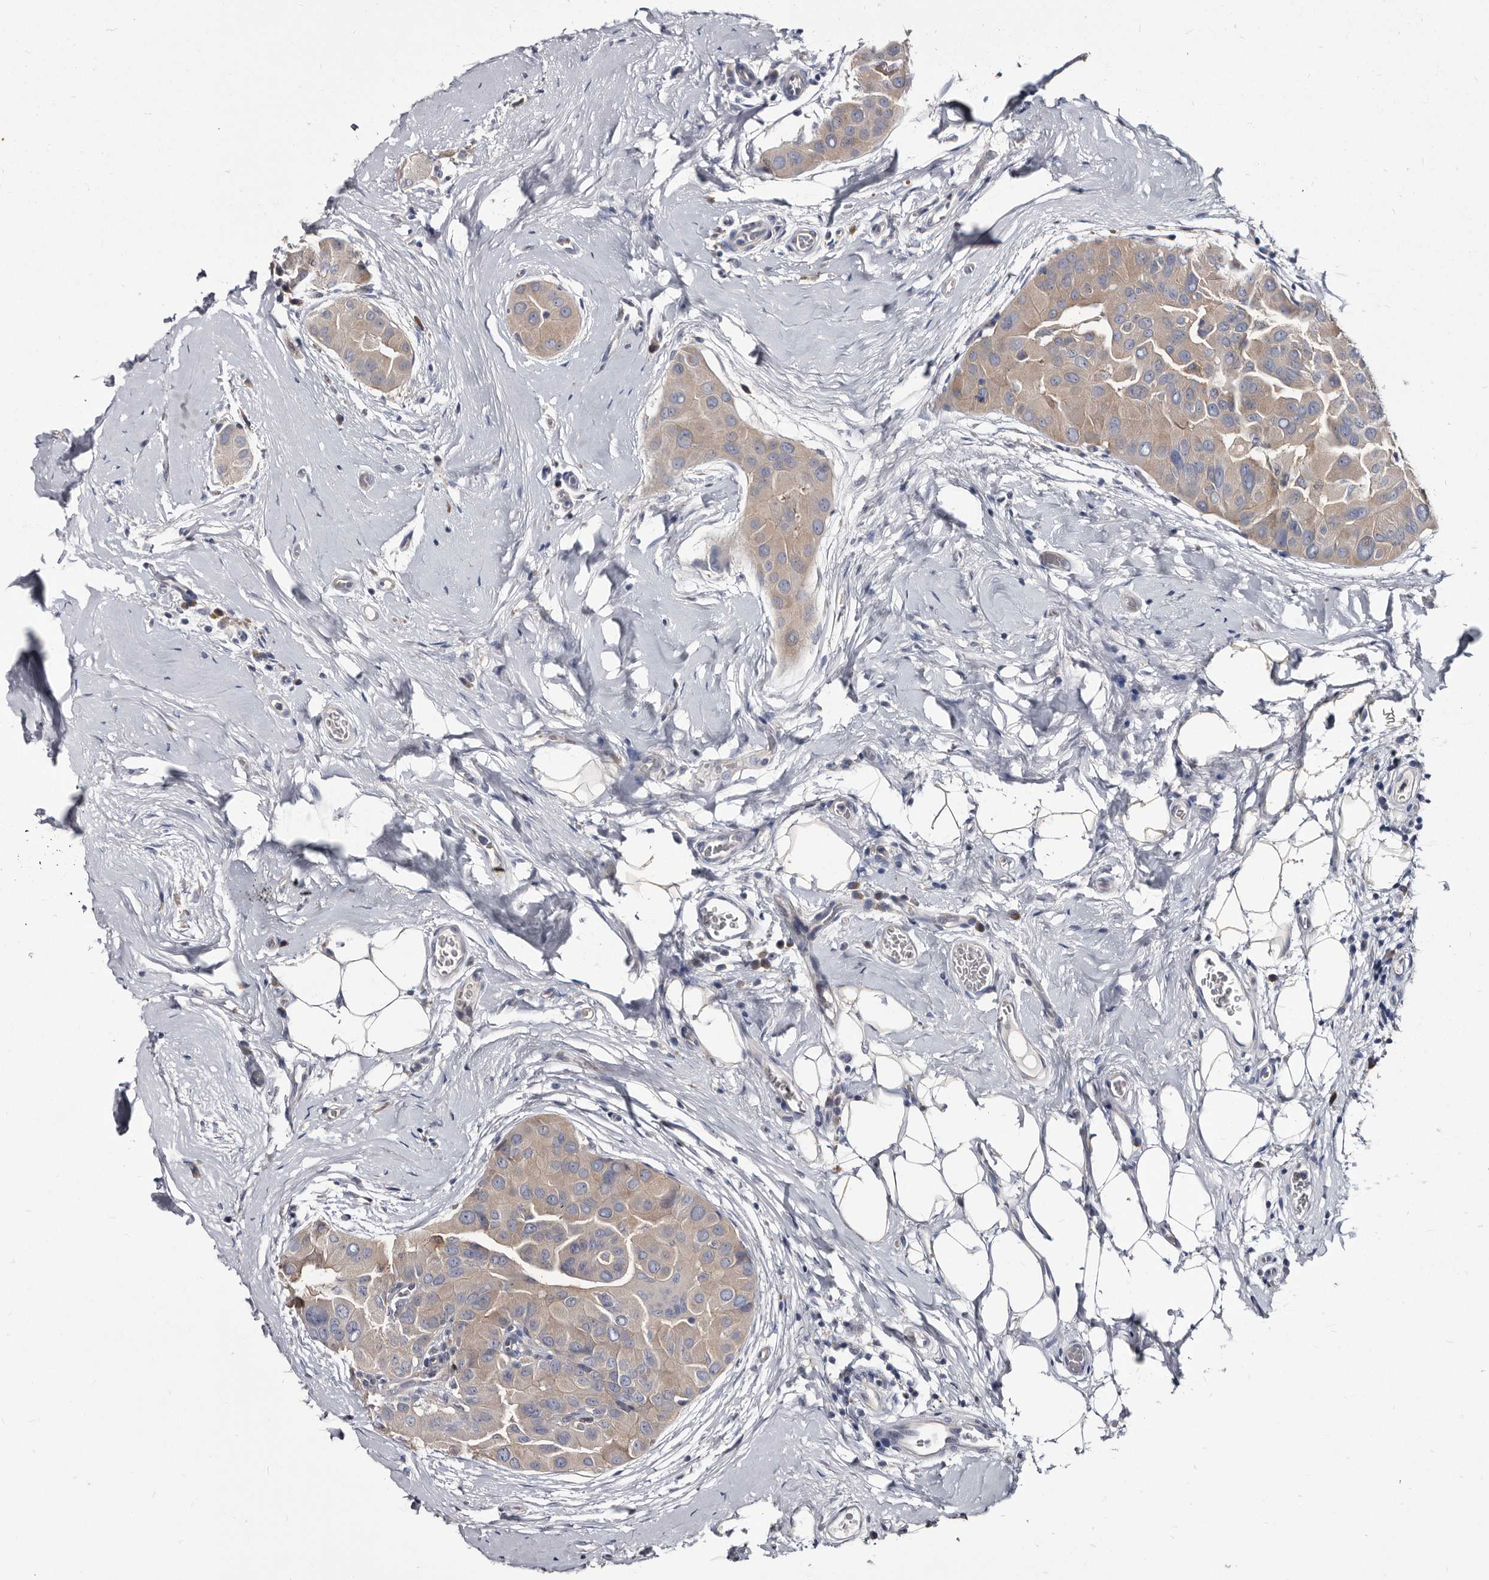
{"staining": {"intensity": "weak", "quantity": ">75%", "location": "cytoplasmic/membranous"}, "tissue": "thyroid cancer", "cell_type": "Tumor cells", "image_type": "cancer", "snomed": [{"axis": "morphology", "description": "Papillary adenocarcinoma, NOS"}, {"axis": "topography", "description": "Thyroid gland"}], "caption": "IHC photomicrograph of neoplastic tissue: thyroid cancer stained using immunohistochemistry displays low levels of weak protein expression localized specifically in the cytoplasmic/membranous of tumor cells, appearing as a cytoplasmic/membranous brown color.", "gene": "ABCF2", "patient": {"sex": "male", "age": 33}}